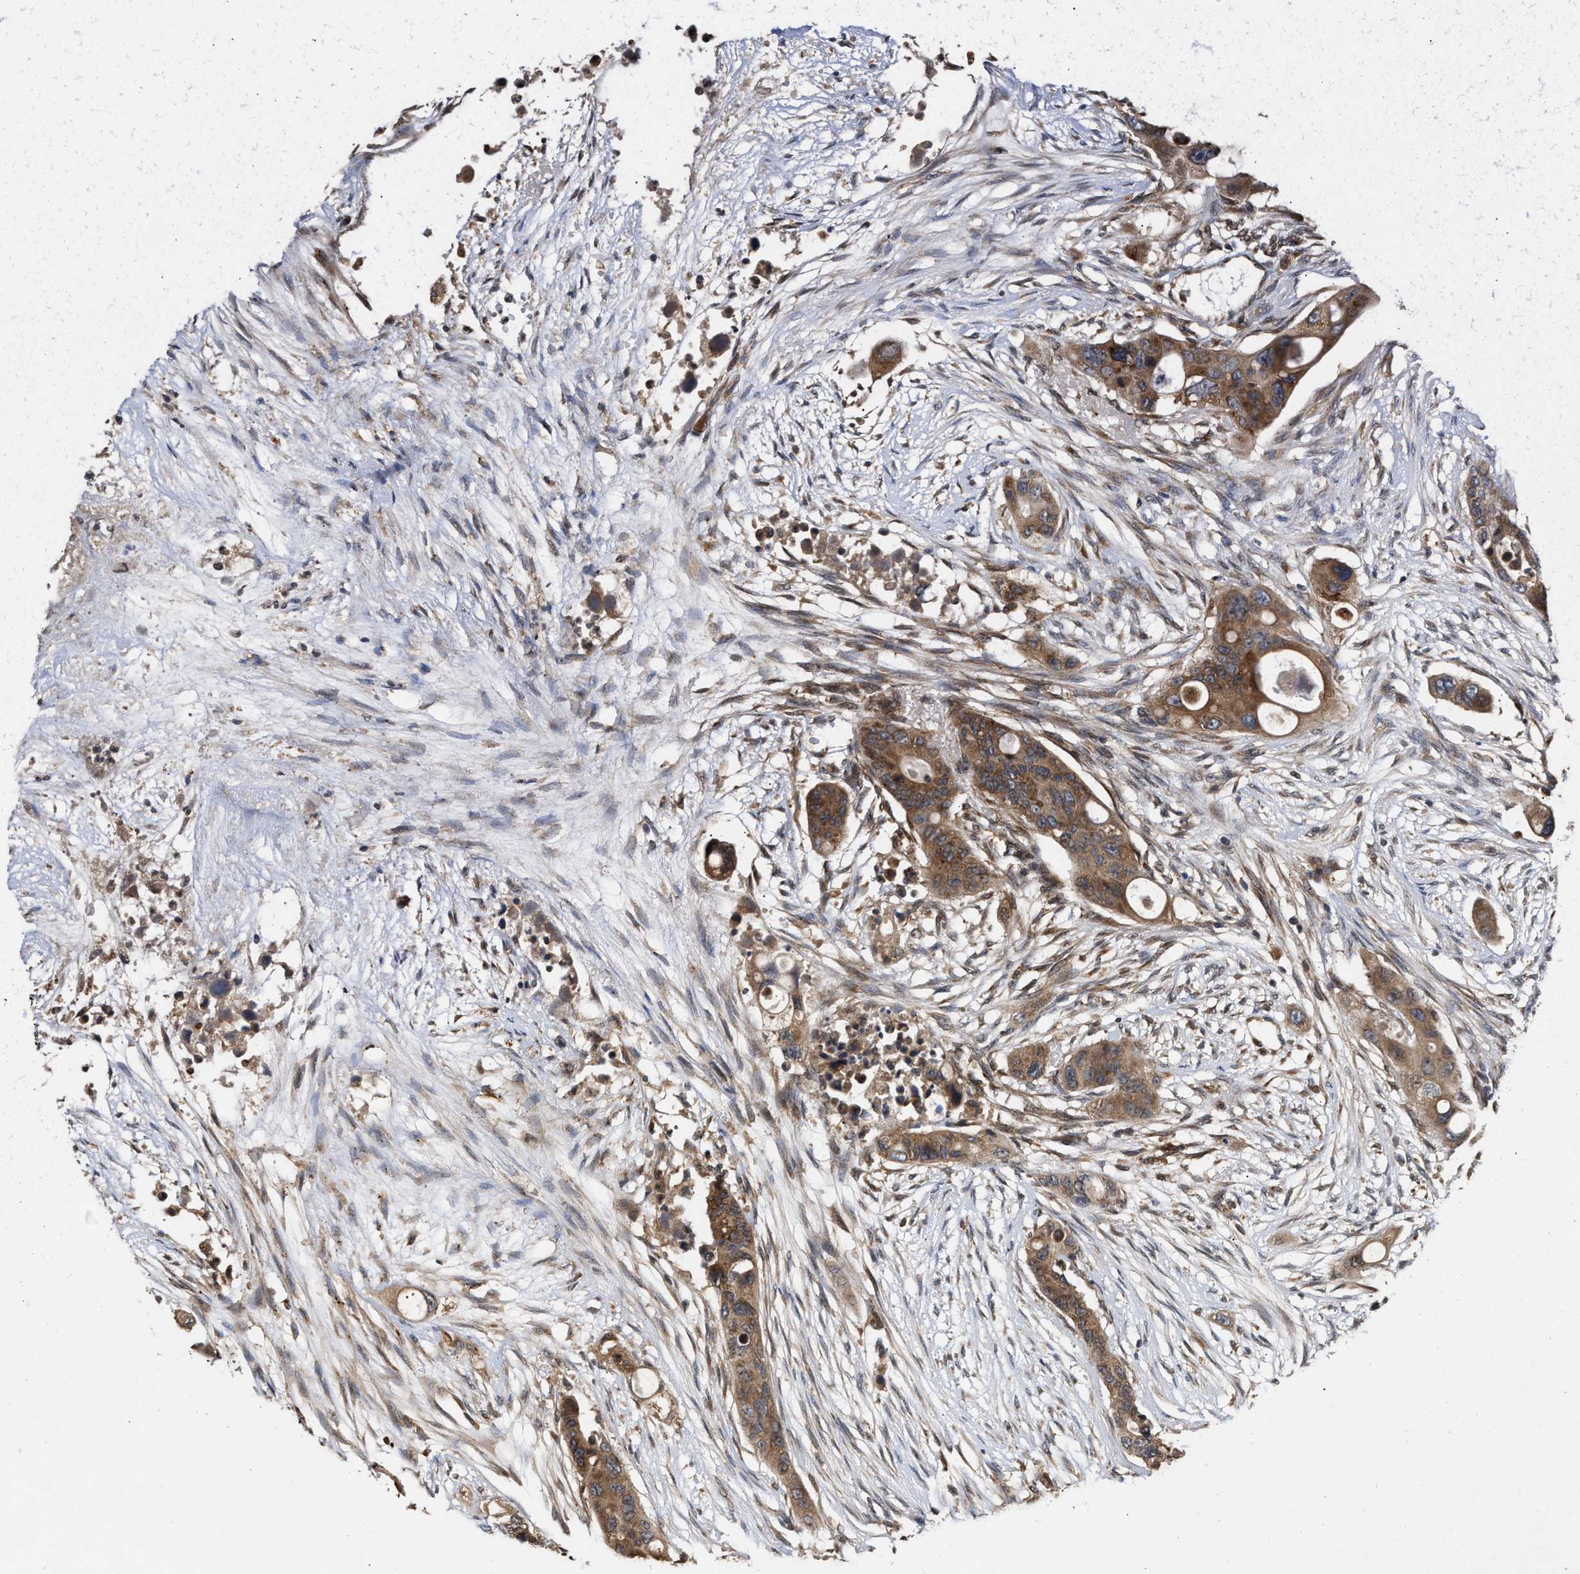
{"staining": {"intensity": "moderate", "quantity": ">75%", "location": "cytoplasmic/membranous"}, "tissue": "colorectal cancer", "cell_type": "Tumor cells", "image_type": "cancer", "snomed": [{"axis": "morphology", "description": "Adenocarcinoma, NOS"}, {"axis": "topography", "description": "Colon"}], "caption": "Immunohistochemistry (DAB (3,3'-diaminobenzidine)) staining of human adenocarcinoma (colorectal) reveals moderate cytoplasmic/membranous protein positivity in about >75% of tumor cells.", "gene": "SAR1A", "patient": {"sex": "female", "age": 57}}